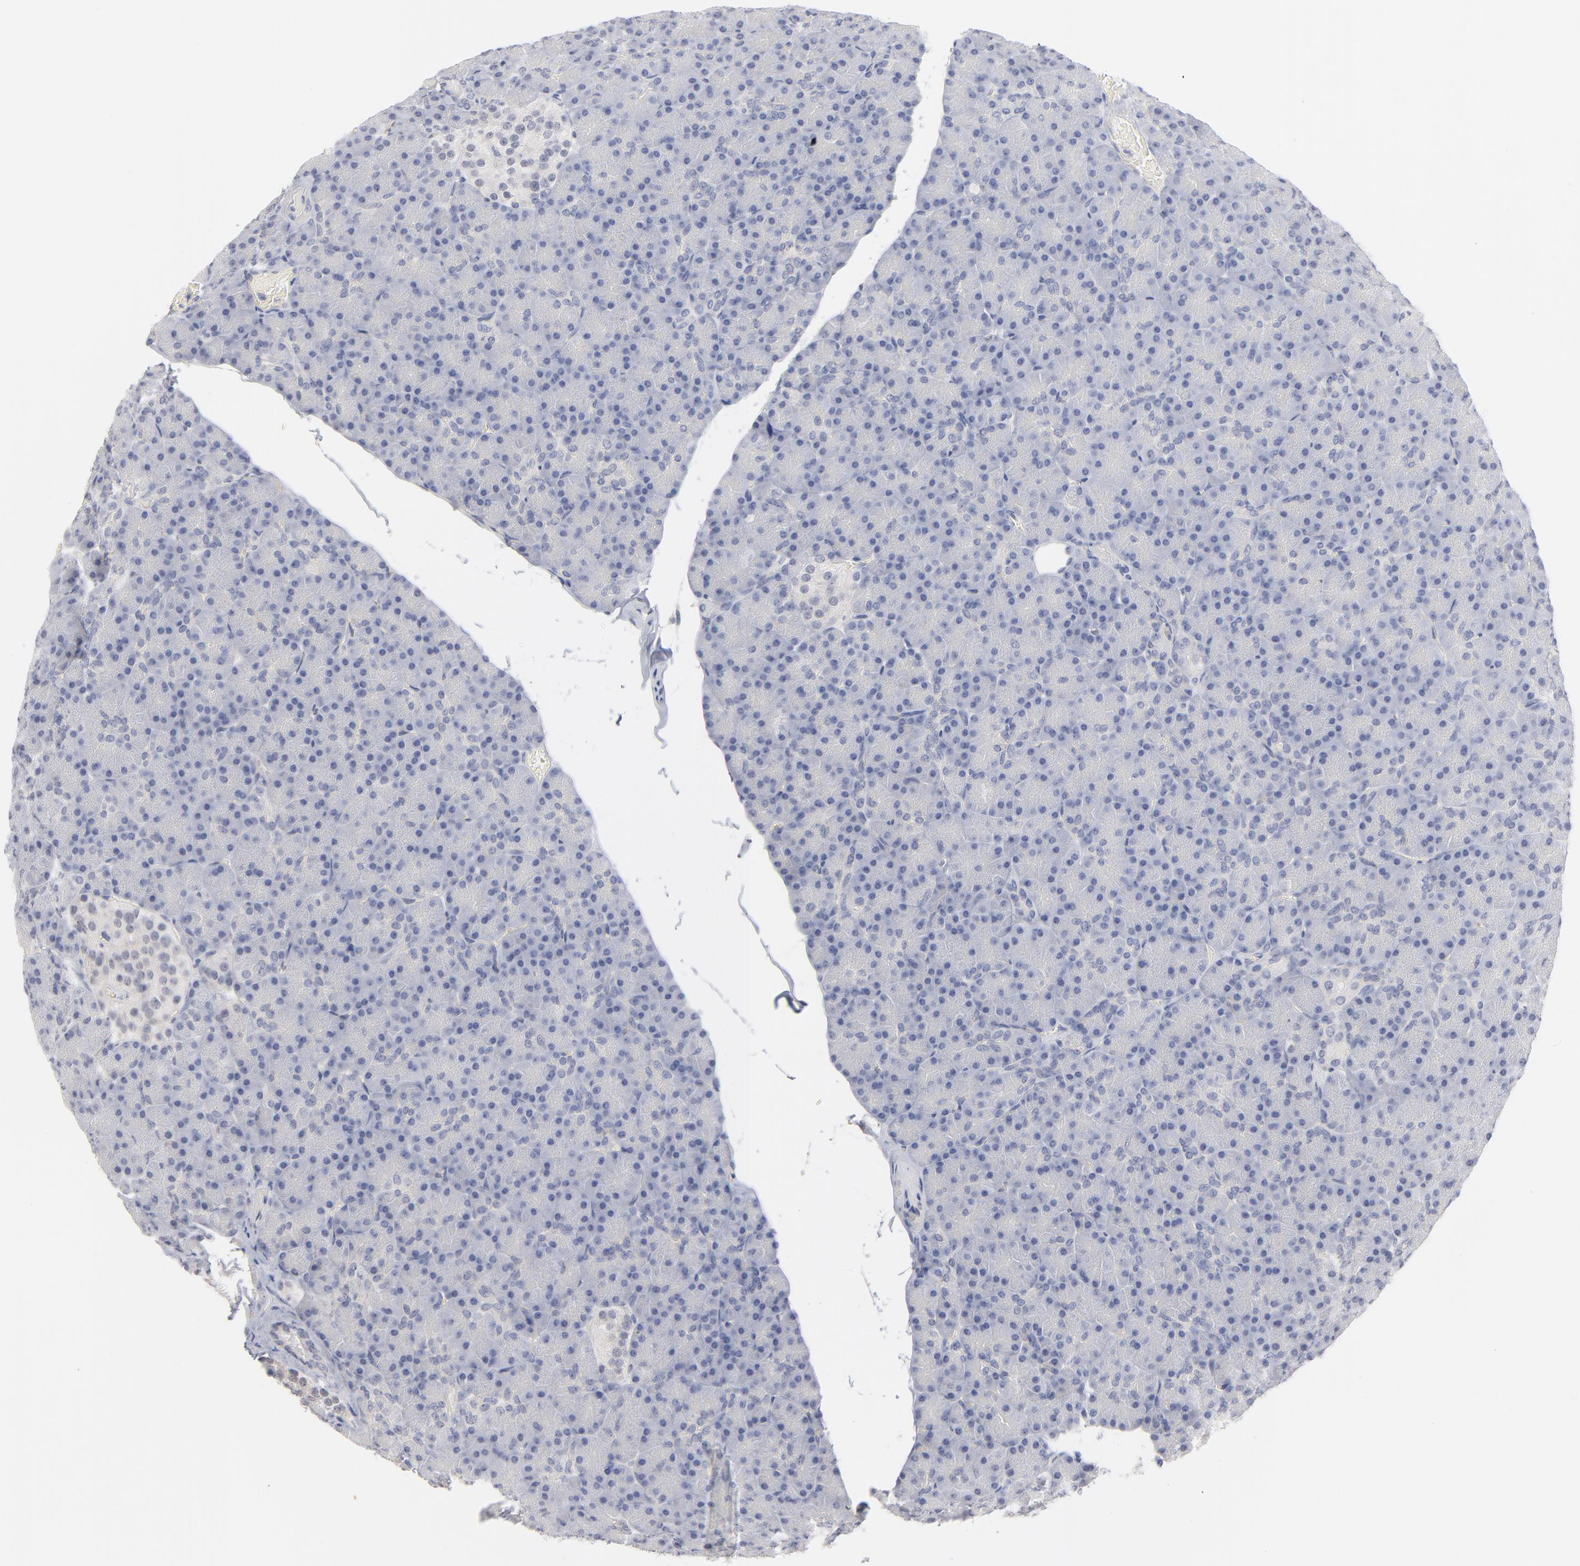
{"staining": {"intensity": "negative", "quantity": "none", "location": "none"}, "tissue": "pancreas", "cell_type": "Exocrine glandular cells", "image_type": "normal", "snomed": [{"axis": "morphology", "description": "Normal tissue, NOS"}, {"axis": "topography", "description": "Pancreas"}], "caption": "DAB (3,3'-diaminobenzidine) immunohistochemical staining of benign human pancreas reveals no significant staining in exocrine glandular cells. The staining was performed using DAB (3,3'-diaminobenzidine) to visualize the protein expression in brown, while the nuclei were stained in blue with hematoxylin (Magnification: 20x).", "gene": "SLC16A1", "patient": {"sex": "female", "age": 43}}